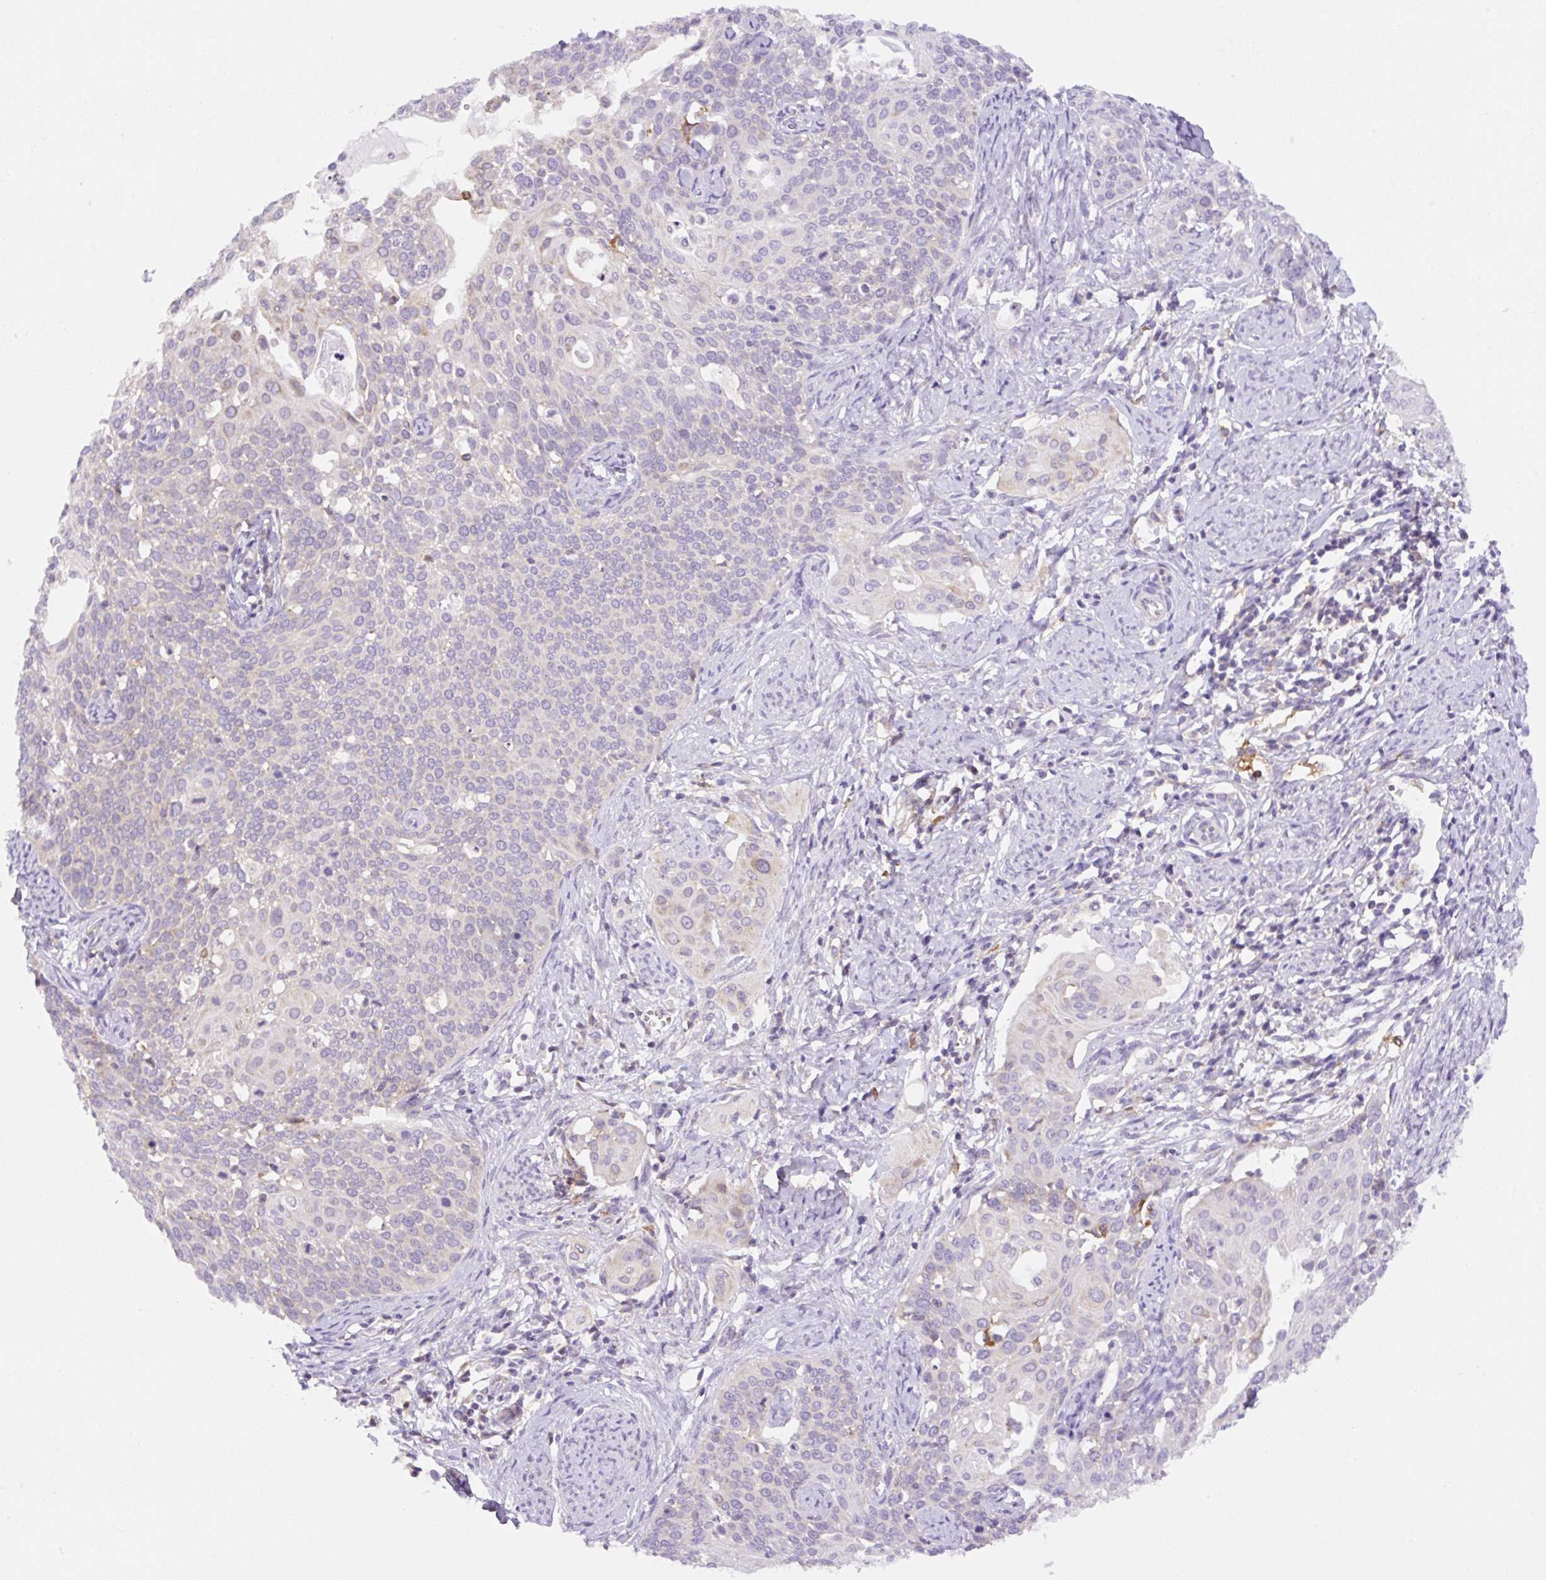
{"staining": {"intensity": "negative", "quantity": "none", "location": "none"}, "tissue": "cervical cancer", "cell_type": "Tumor cells", "image_type": "cancer", "snomed": [{"axis": "morphology", "description": "Squamous cell carcinoma, NOS"}, {"axis": "topography", "description": "Cervix"}], "caption": "Tumor cells show no significant protein staining in squamous cell carcinoma (cervical). Nuclei are stained in blue.", "gene": "CAMK2B", "patient": {"sex": "female", "age": 44}}